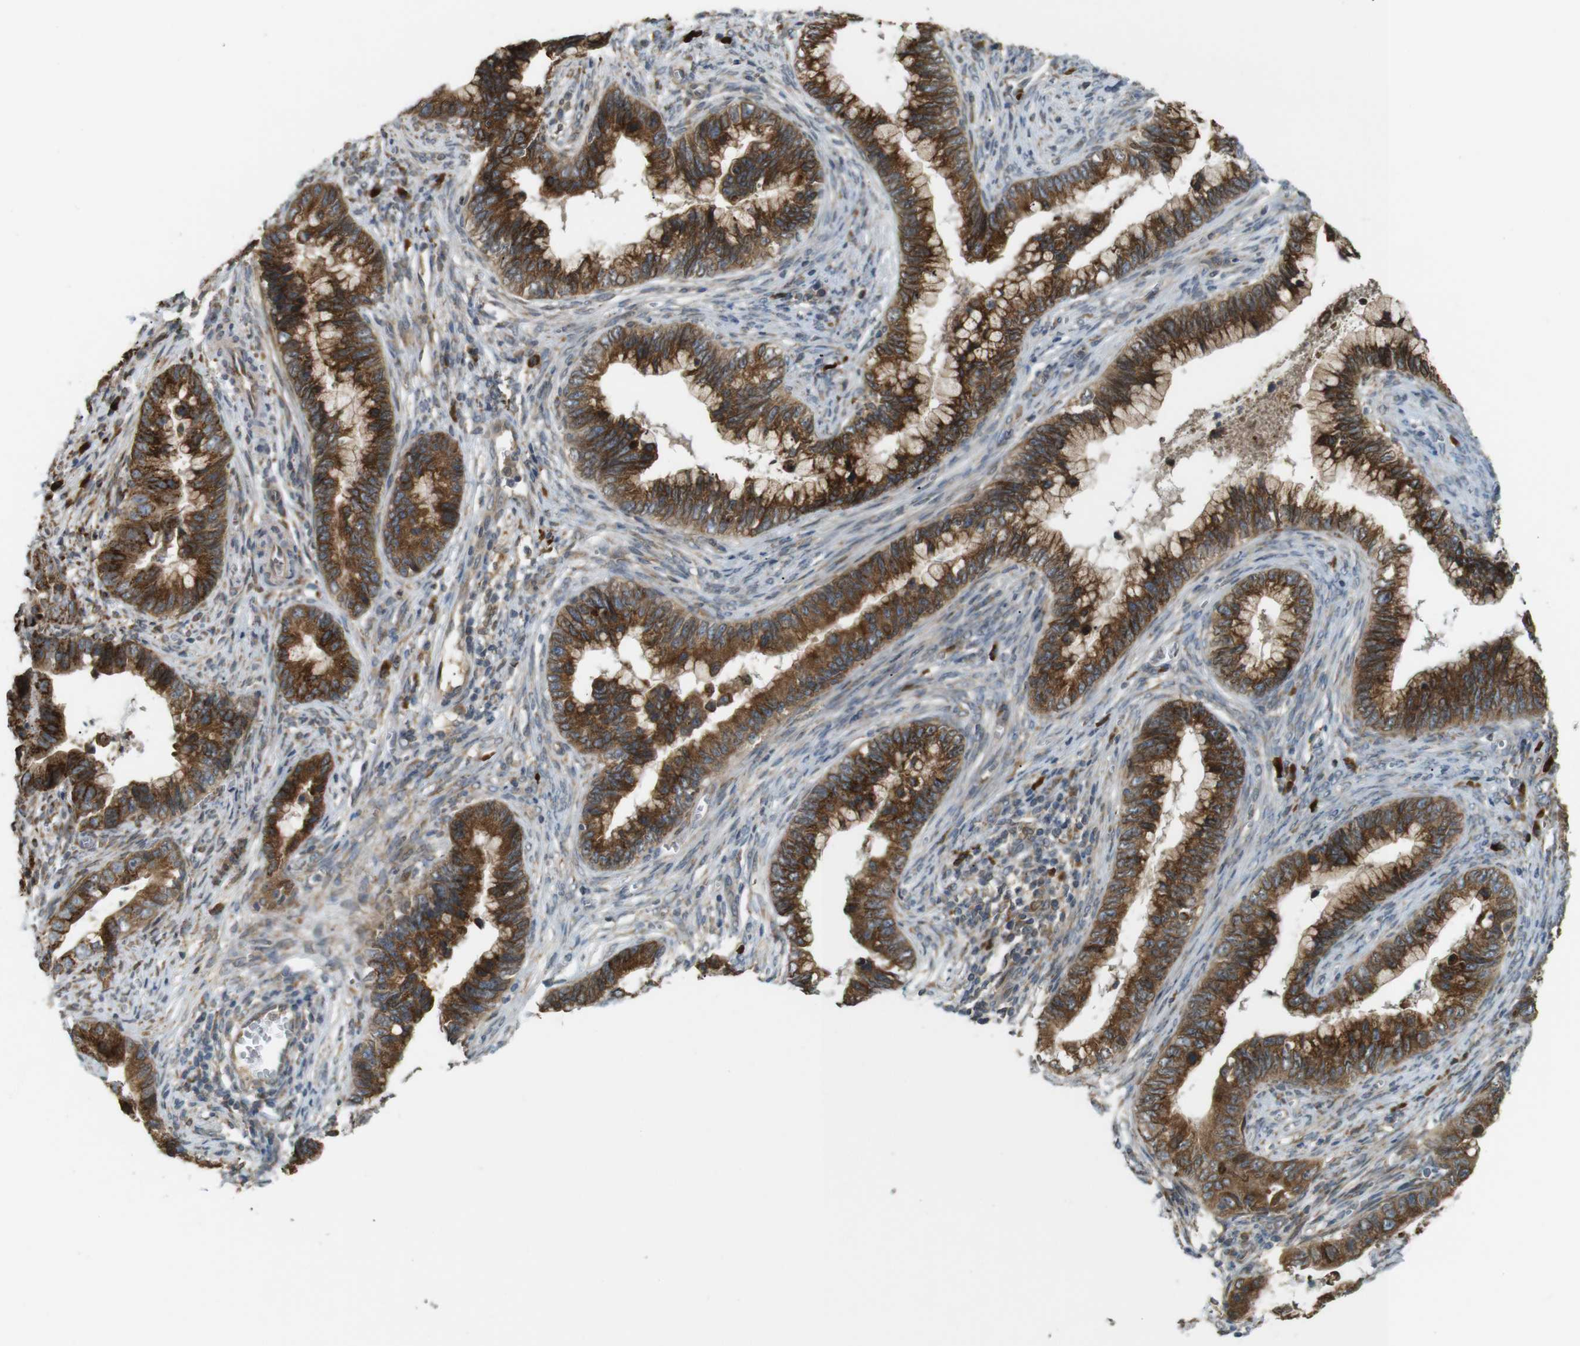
{"staining": {"intensity": "strong", "quantity": ">75%", "location": "cytoplasmic/membranous"}, "tissue": "cervical cancer", "cell_type": "Tumor cells", "image_type": "cancer", "snomed": [{"axis": "morphology", "description": "Adenocarcinoma, NOS"}, {"axis": "topography", "description": "Cervix"}], "caption": "Approximately >75% of tumor cells in human cervical adenocarcinoma display strong cytoplasmic/membranous protein positivity as visualized by brown immunohistochemical staining.", "gene": "TMED4", "patient": {"sex": "female", "age": 44}}